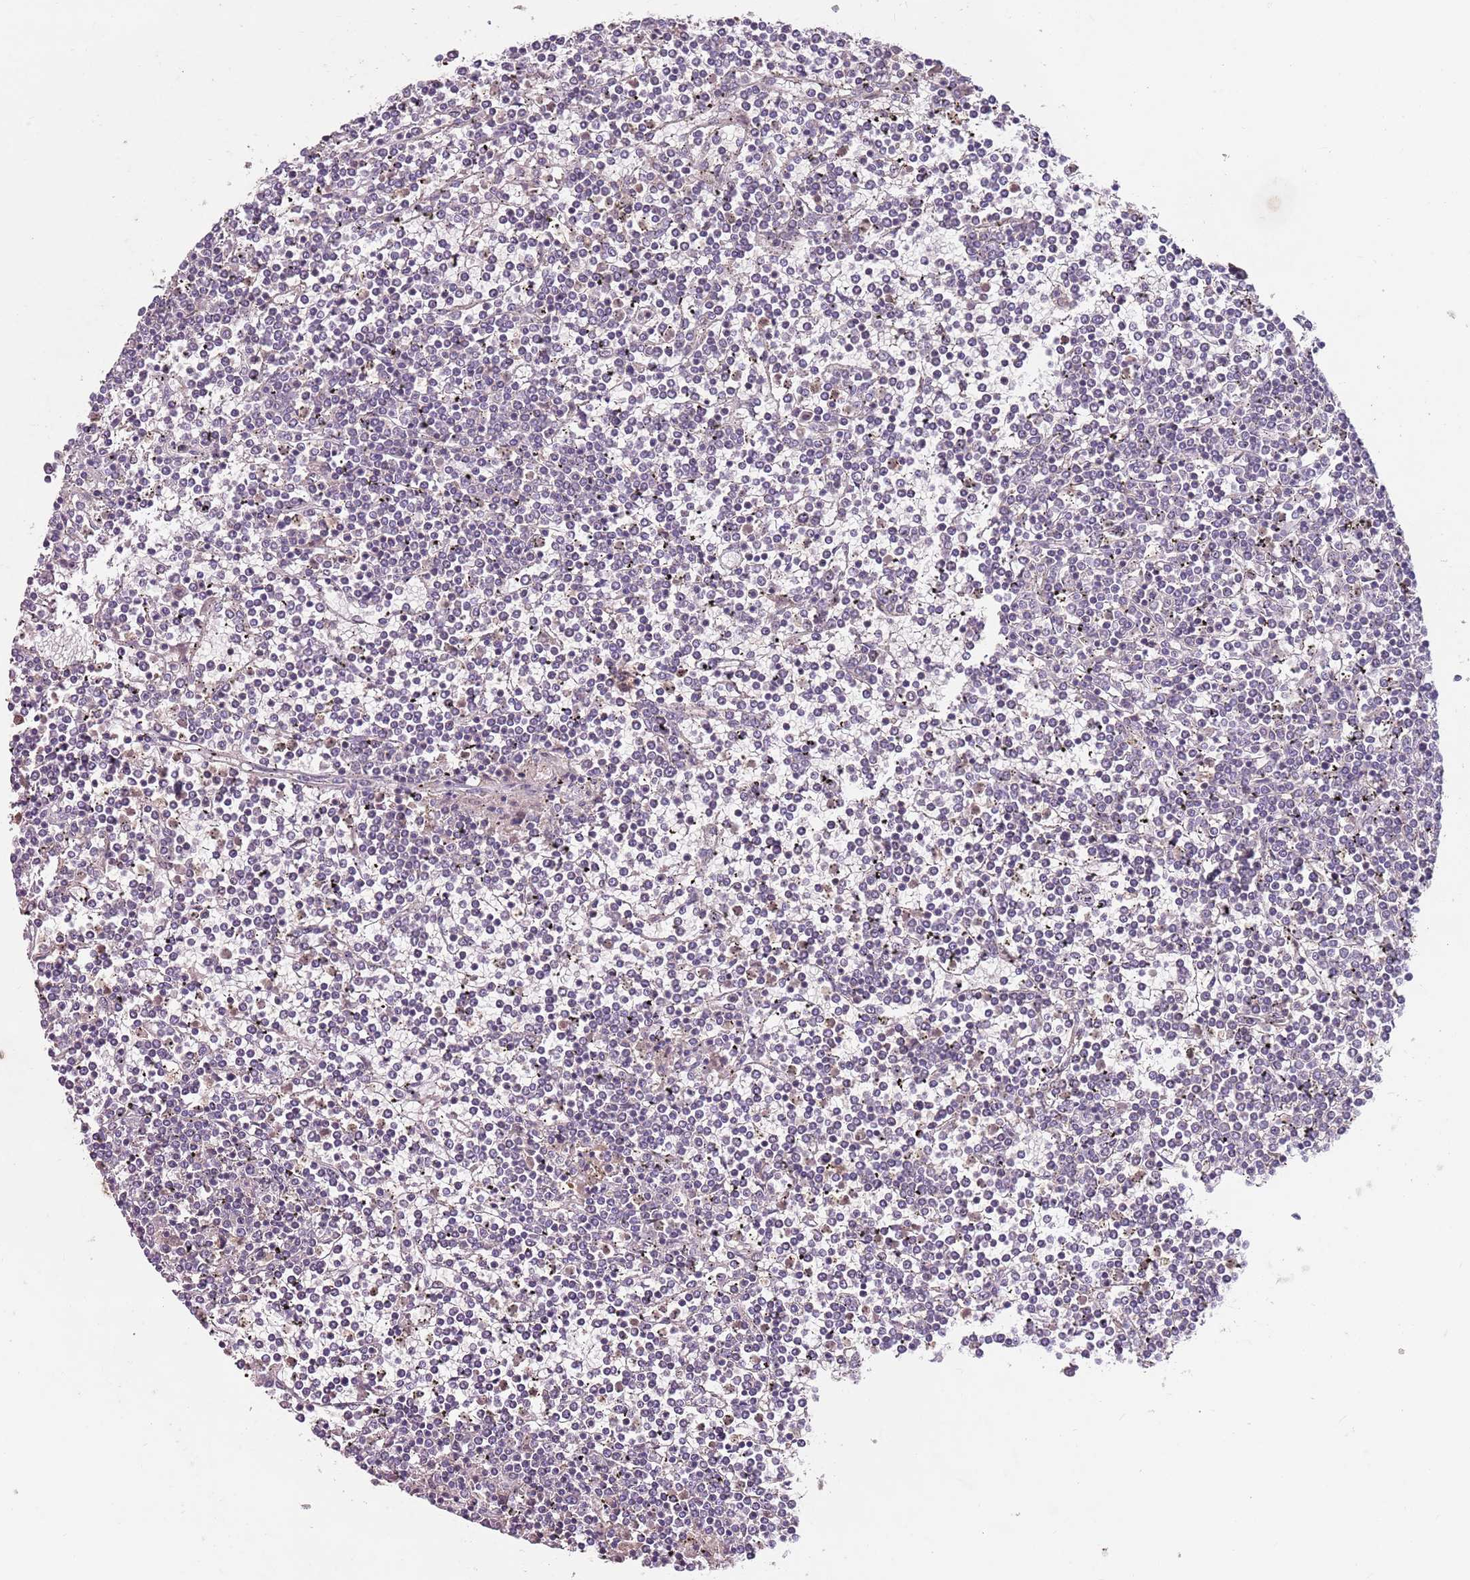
{"staining": {"intensity": "negative", "quantity": "none", "location": "none"}, "tissue": "lymphoma", "cell_type": "Tumor cells", "image_type": "cancer", "snomed": [{"axis": "morphology", "description": "Malignant lymphoma, non-Hodgkin's type, Low grade"}, {"axis": "topography", "description": "Spleen"}], "caption": "Tumor cells show no significant protein expression in lymphoma. Nuclei are stained in blue.", "gene": "NRDE2", "patient": {"sex": "female", "age": 19}}